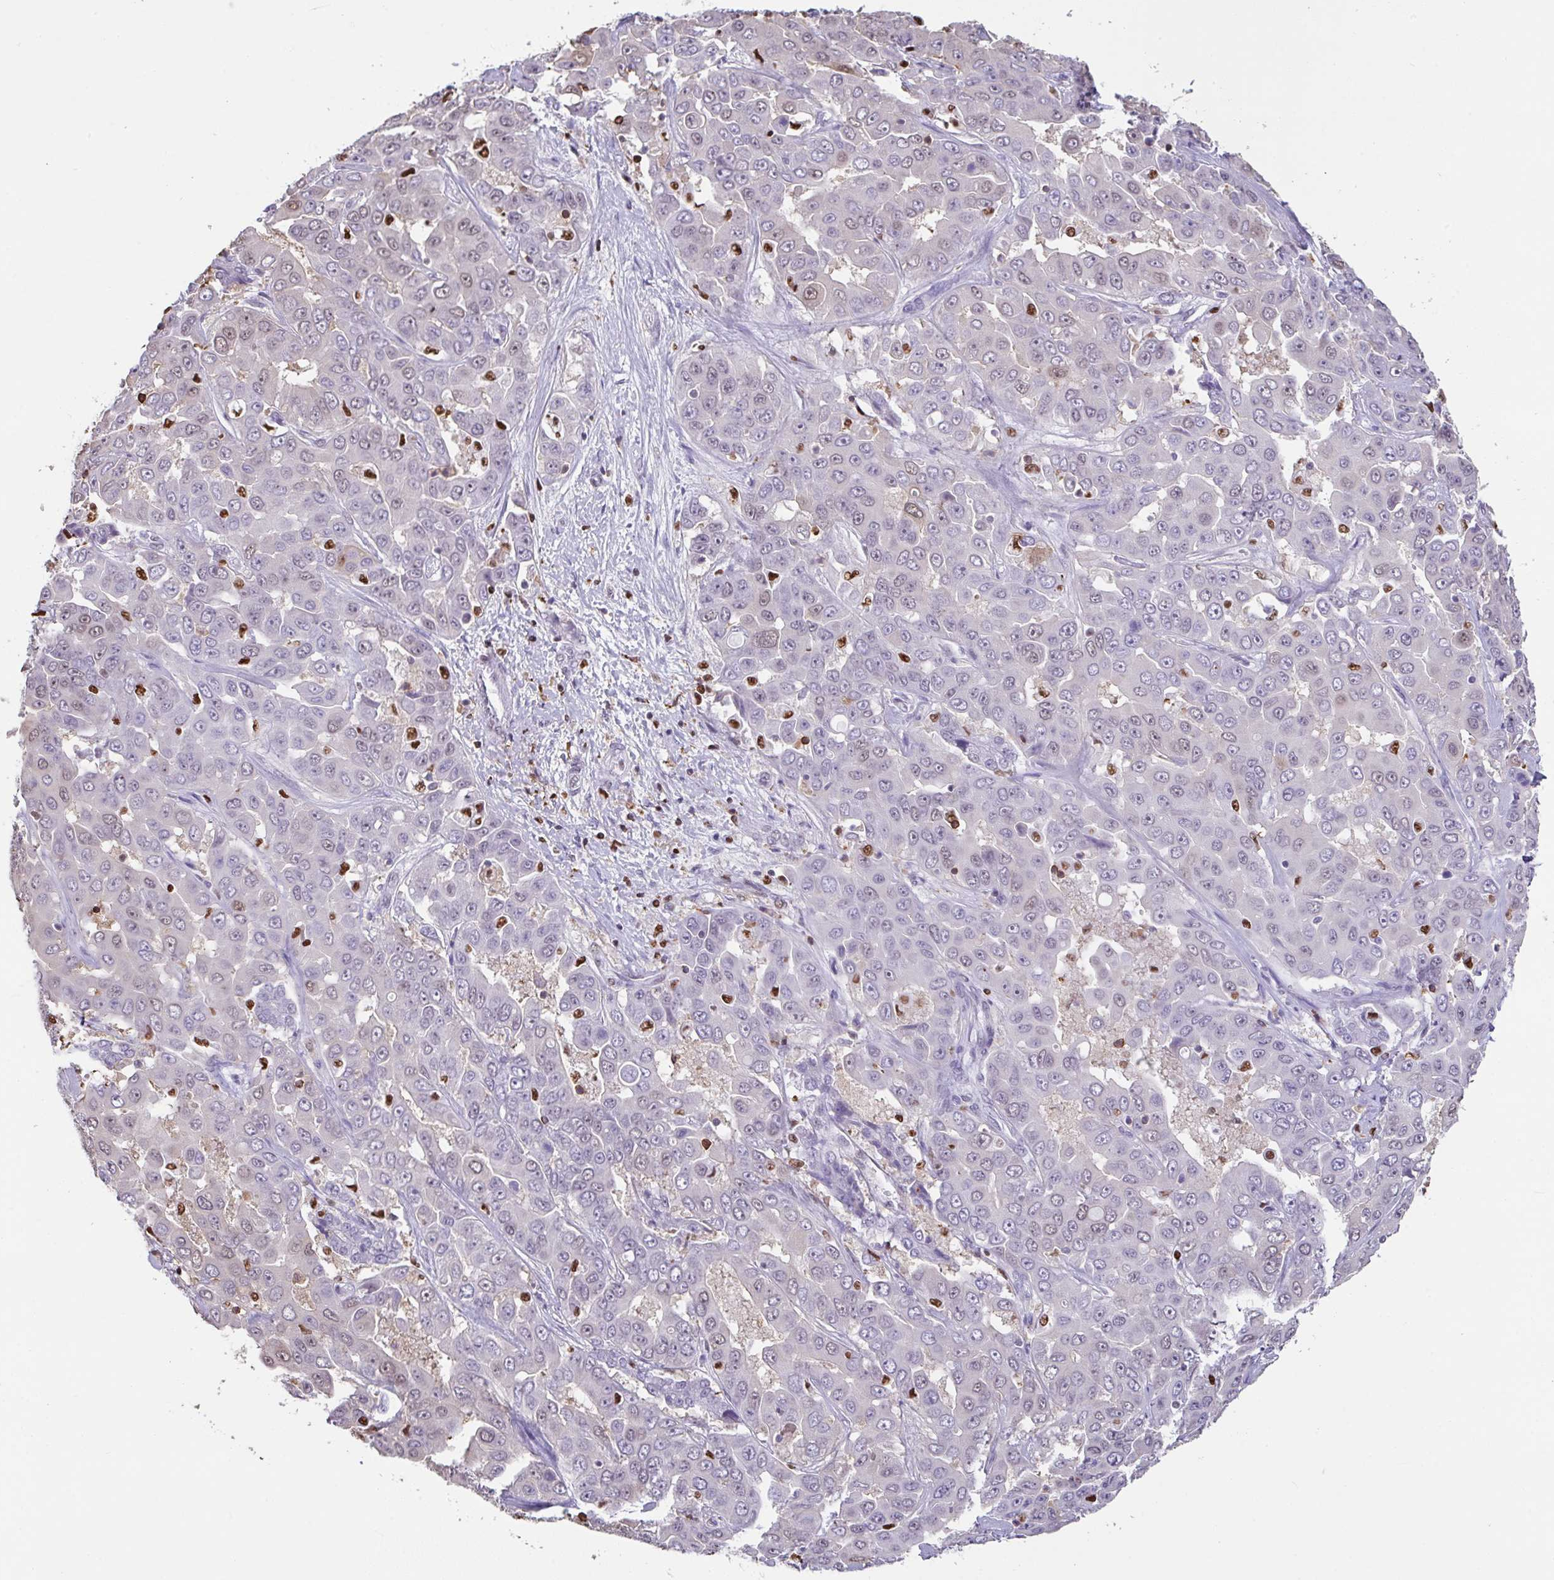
{"staining": {"intensity": "weak", "quantity": "<25%", "location": "nuclear"}, "tissue": "liver cancer", "cell_type": "Tumor cells", "image_type": "cancer", "snomed": [{"axis": "morphology", "description": "Cholangiocarcinoma"}, {"axis": "topography", "description": "Liver"}], "caption": "Protein analysis of liver cancer shows no significant expression in tumor cells.", "gene": "BTBD10", "patient": {"sex": "female", "age": 52}}